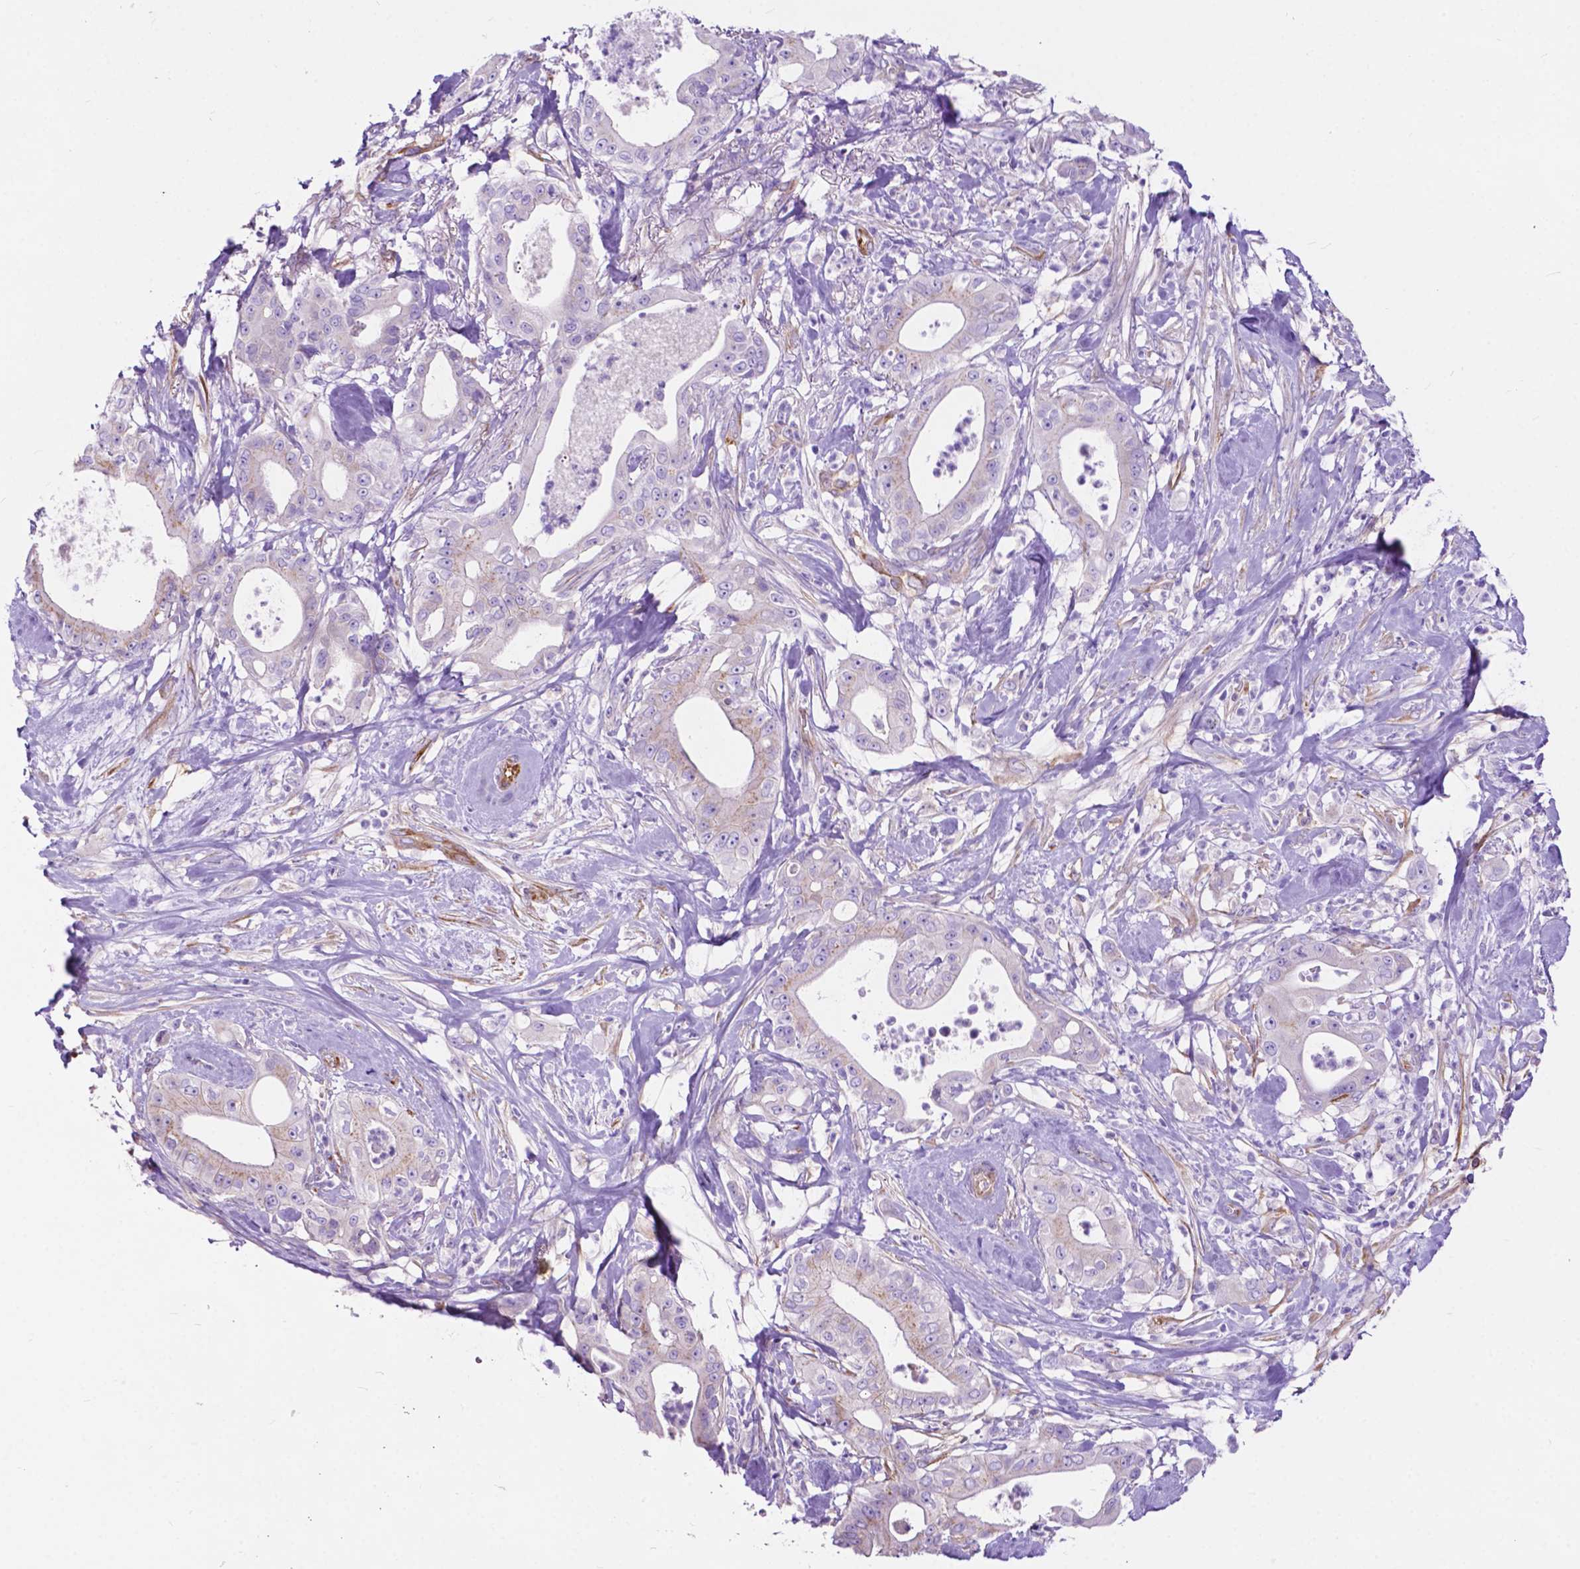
{"staining": {"intensity": "weak", "quantity": "25%-75%", "location": "cytoplasmic/membranous"}, "tissue": "pancreatic cancer", "cell_type": "Tumor cells", "image_type": "cancer", "snomed": [{"axis": "morphology", "description": "Adenocarcinoma, NOS"}, {"axis": "topography", "description": "Pancreas"}], "caption": "Tumor cells exhibit weak cytoplasmic/membranous expression in about 25%-75% of cells in pancreatic cancer.", "gene": "PCDHA12", "patient": {"sex": "male", "age": 71}}